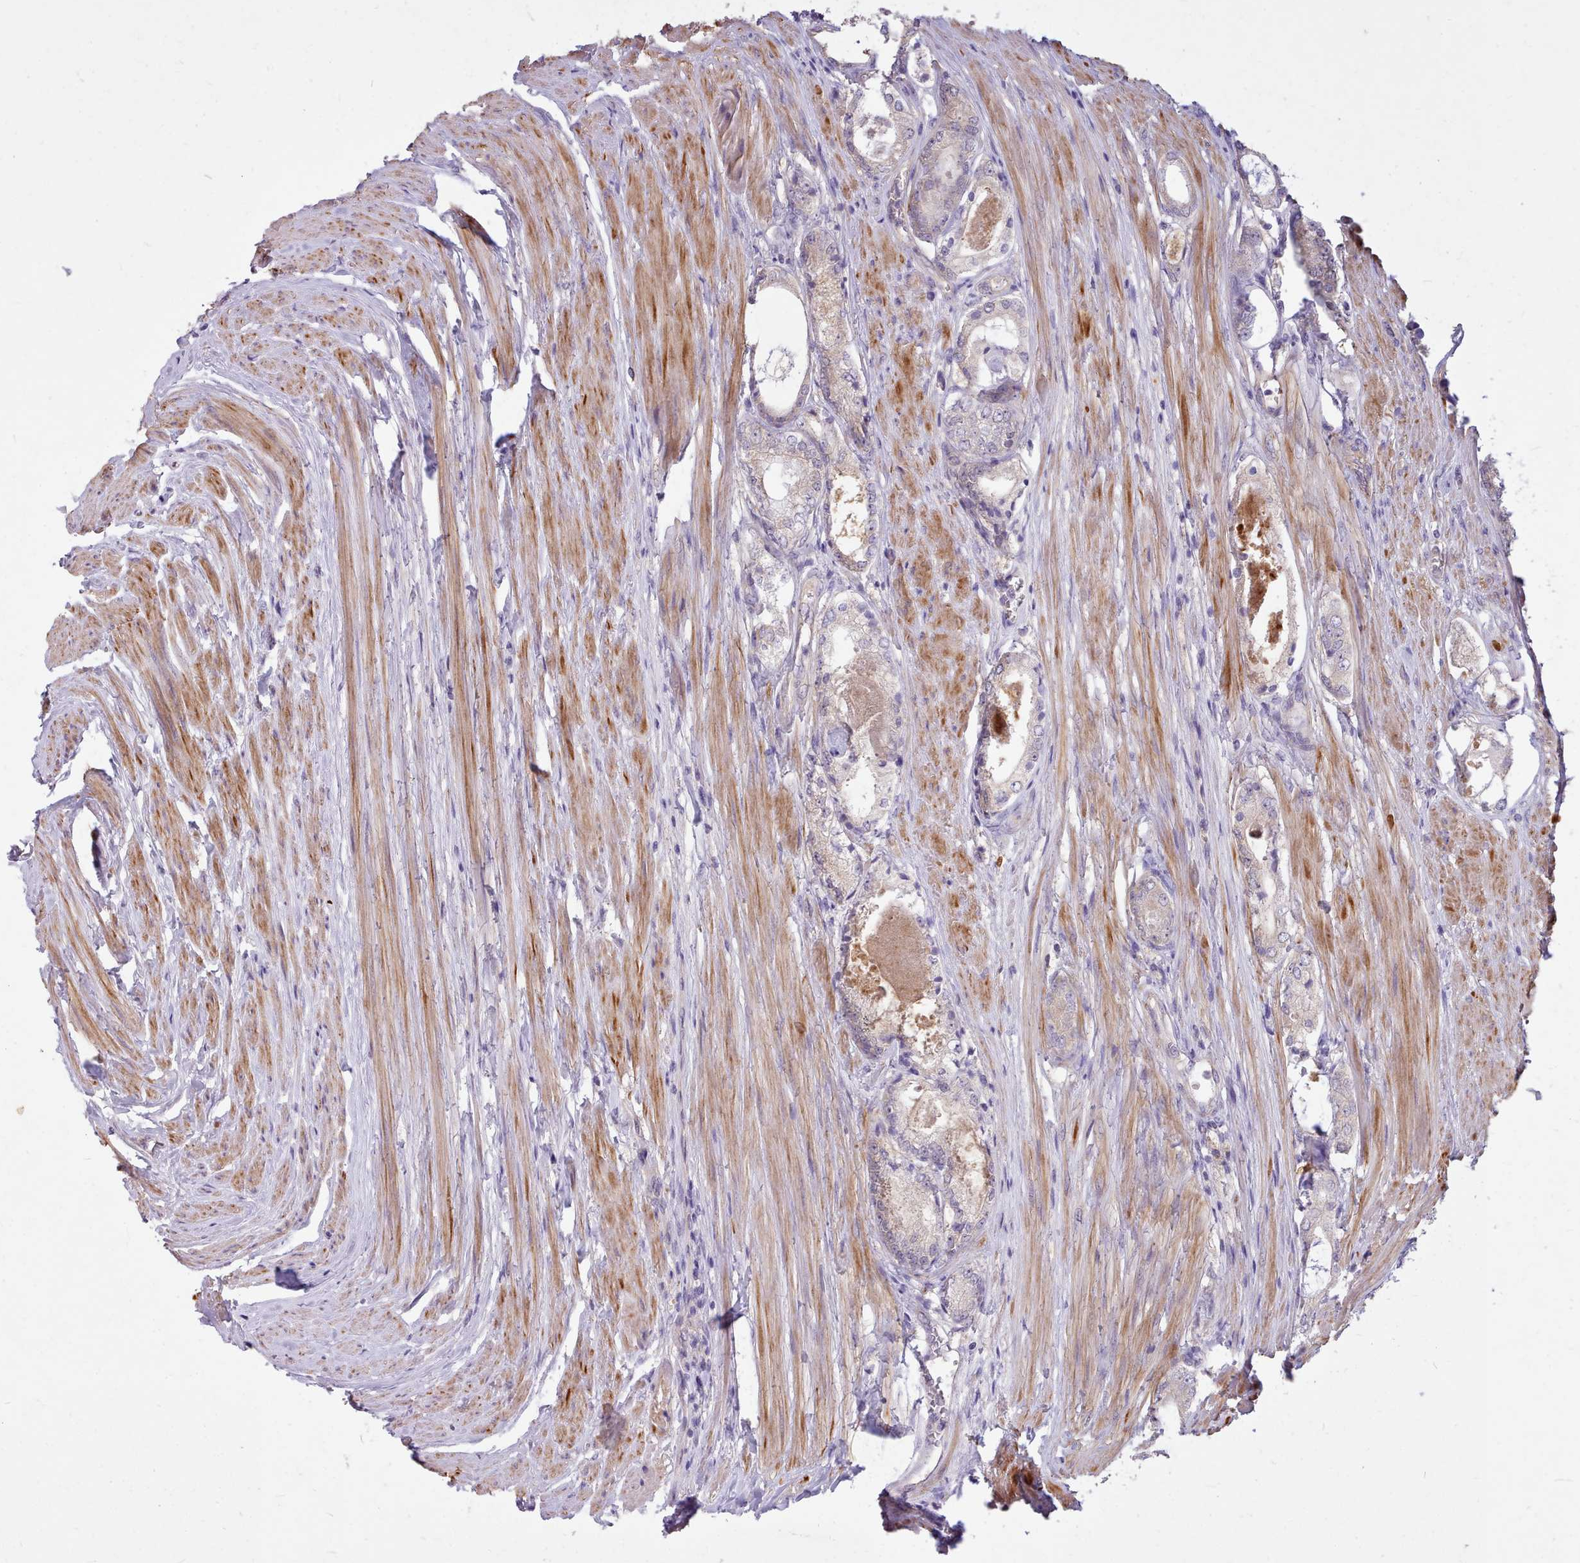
{"staining": {"intensity": "negative", "quantity": "none", "location": "none"}, "tissue": "prostate cancer", "cell_type": "Tumor cells", "image_type": "cancer", "snomed": [{"axis": "morphology", "description": "Adenocarcinoma, Low grade"}, {"axis": "topography", "description": "Prostate"}], "caption": "A histopathology image of human low-grade adenocarcinoma (prostate) is negative for staining in tumor cells. The staining was performed using DAB to visualize the protein expression in brown, while the nuclei were stained in blue with hematoxylin (Magnification: 20x).", "gene": "ZNF607", "patient": {"sex": "male", "age": 68}}